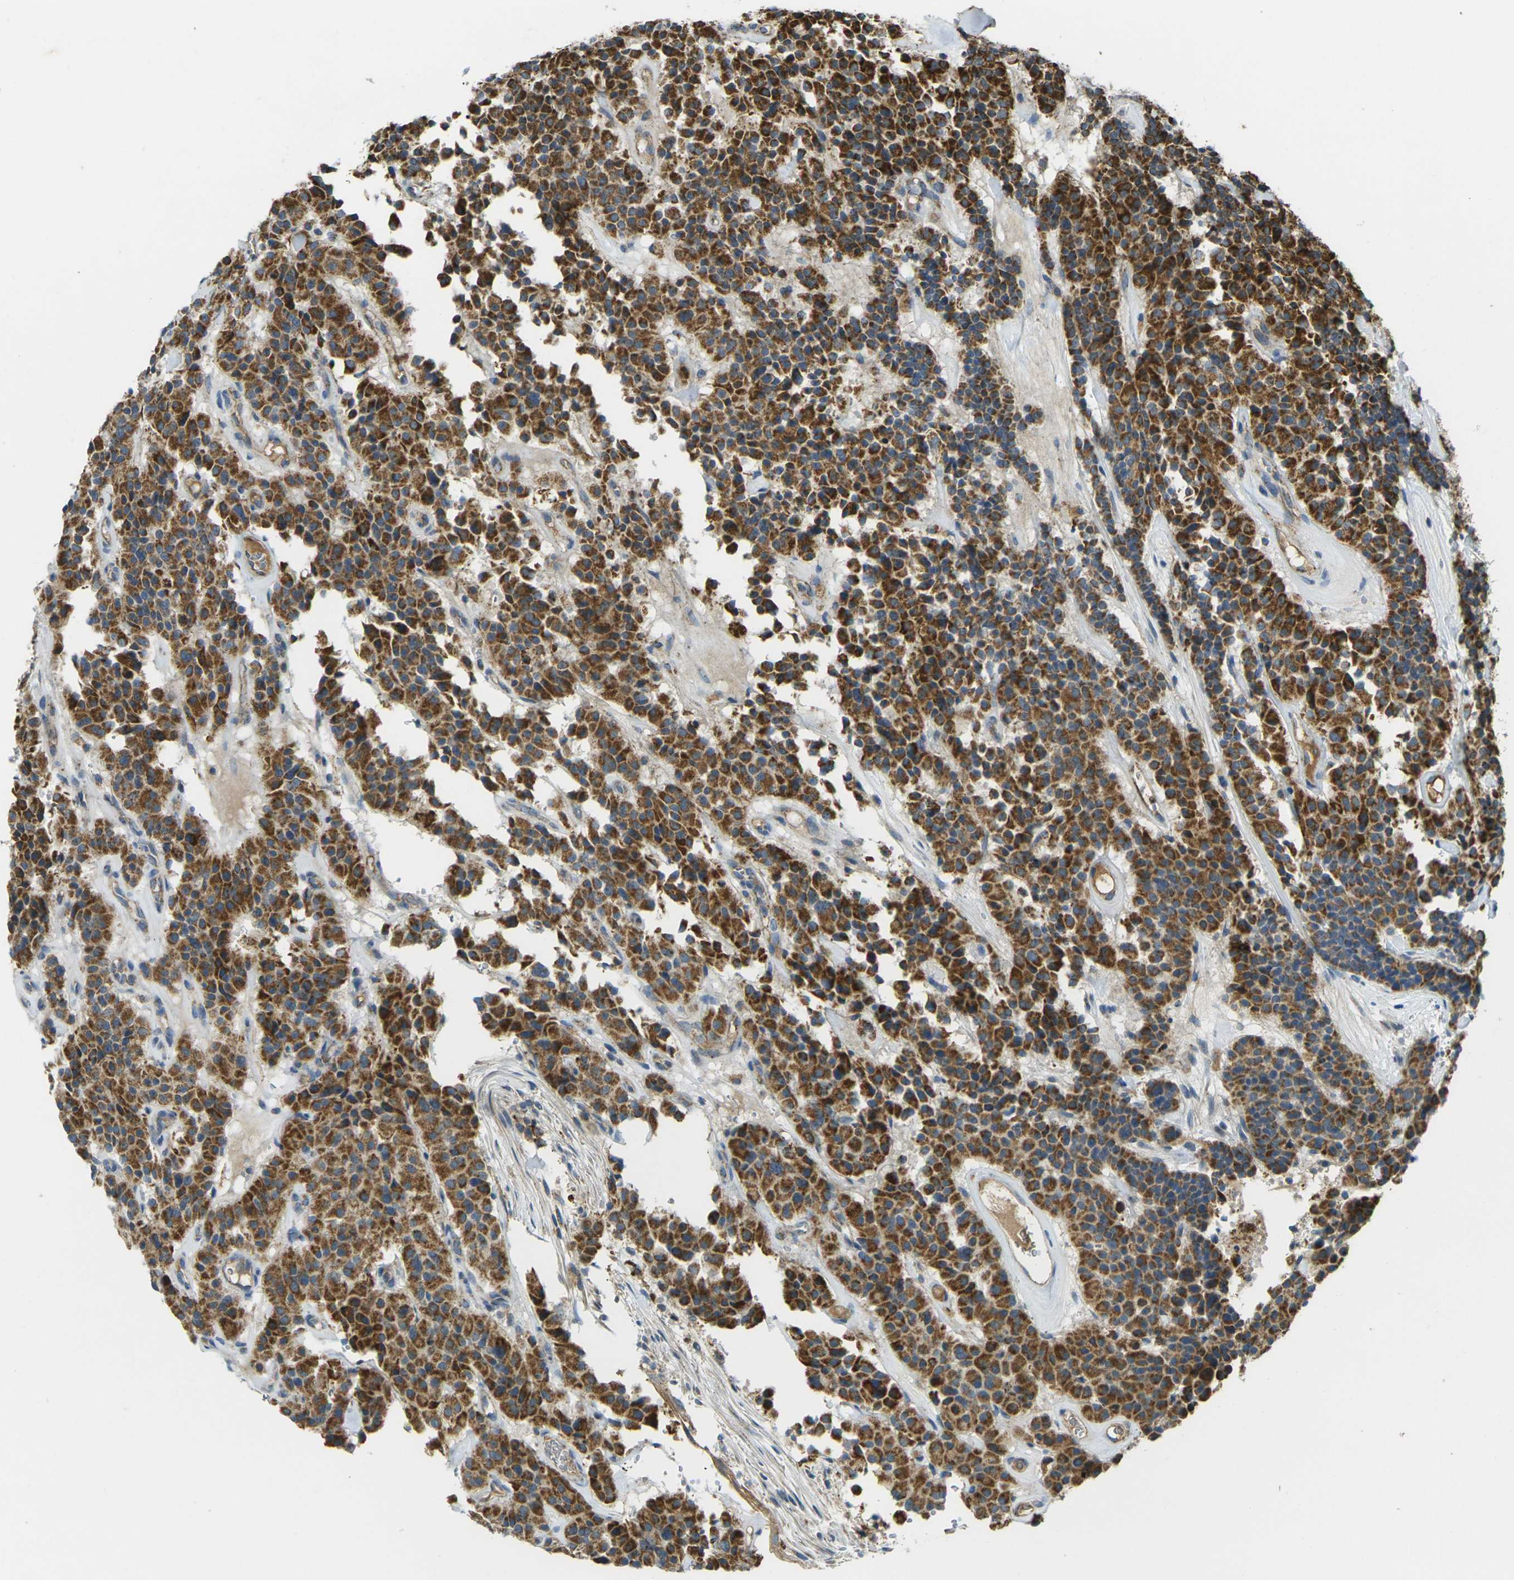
{"staining": {"intensity": "strong", "quantity": ">75%", "location": "cytoplasmic/membranous"}, "tissue": "carcinoid", "cell_type": "Tumor cells", "image_type": "cancer", "snomed": [{"axis": "morphology", "description": "Carcinoid, malignant, NOS"}, {"axis": "topography", "description": "Lung"}], "caption": "Immunohistochemical staining of human malignant carcinoid displays strong cytoplasmic/membranous protein expression in approximately >75% of tumor cells.", "gene": "IGF1R", "patient": {"sex": "male", "age": 30}}